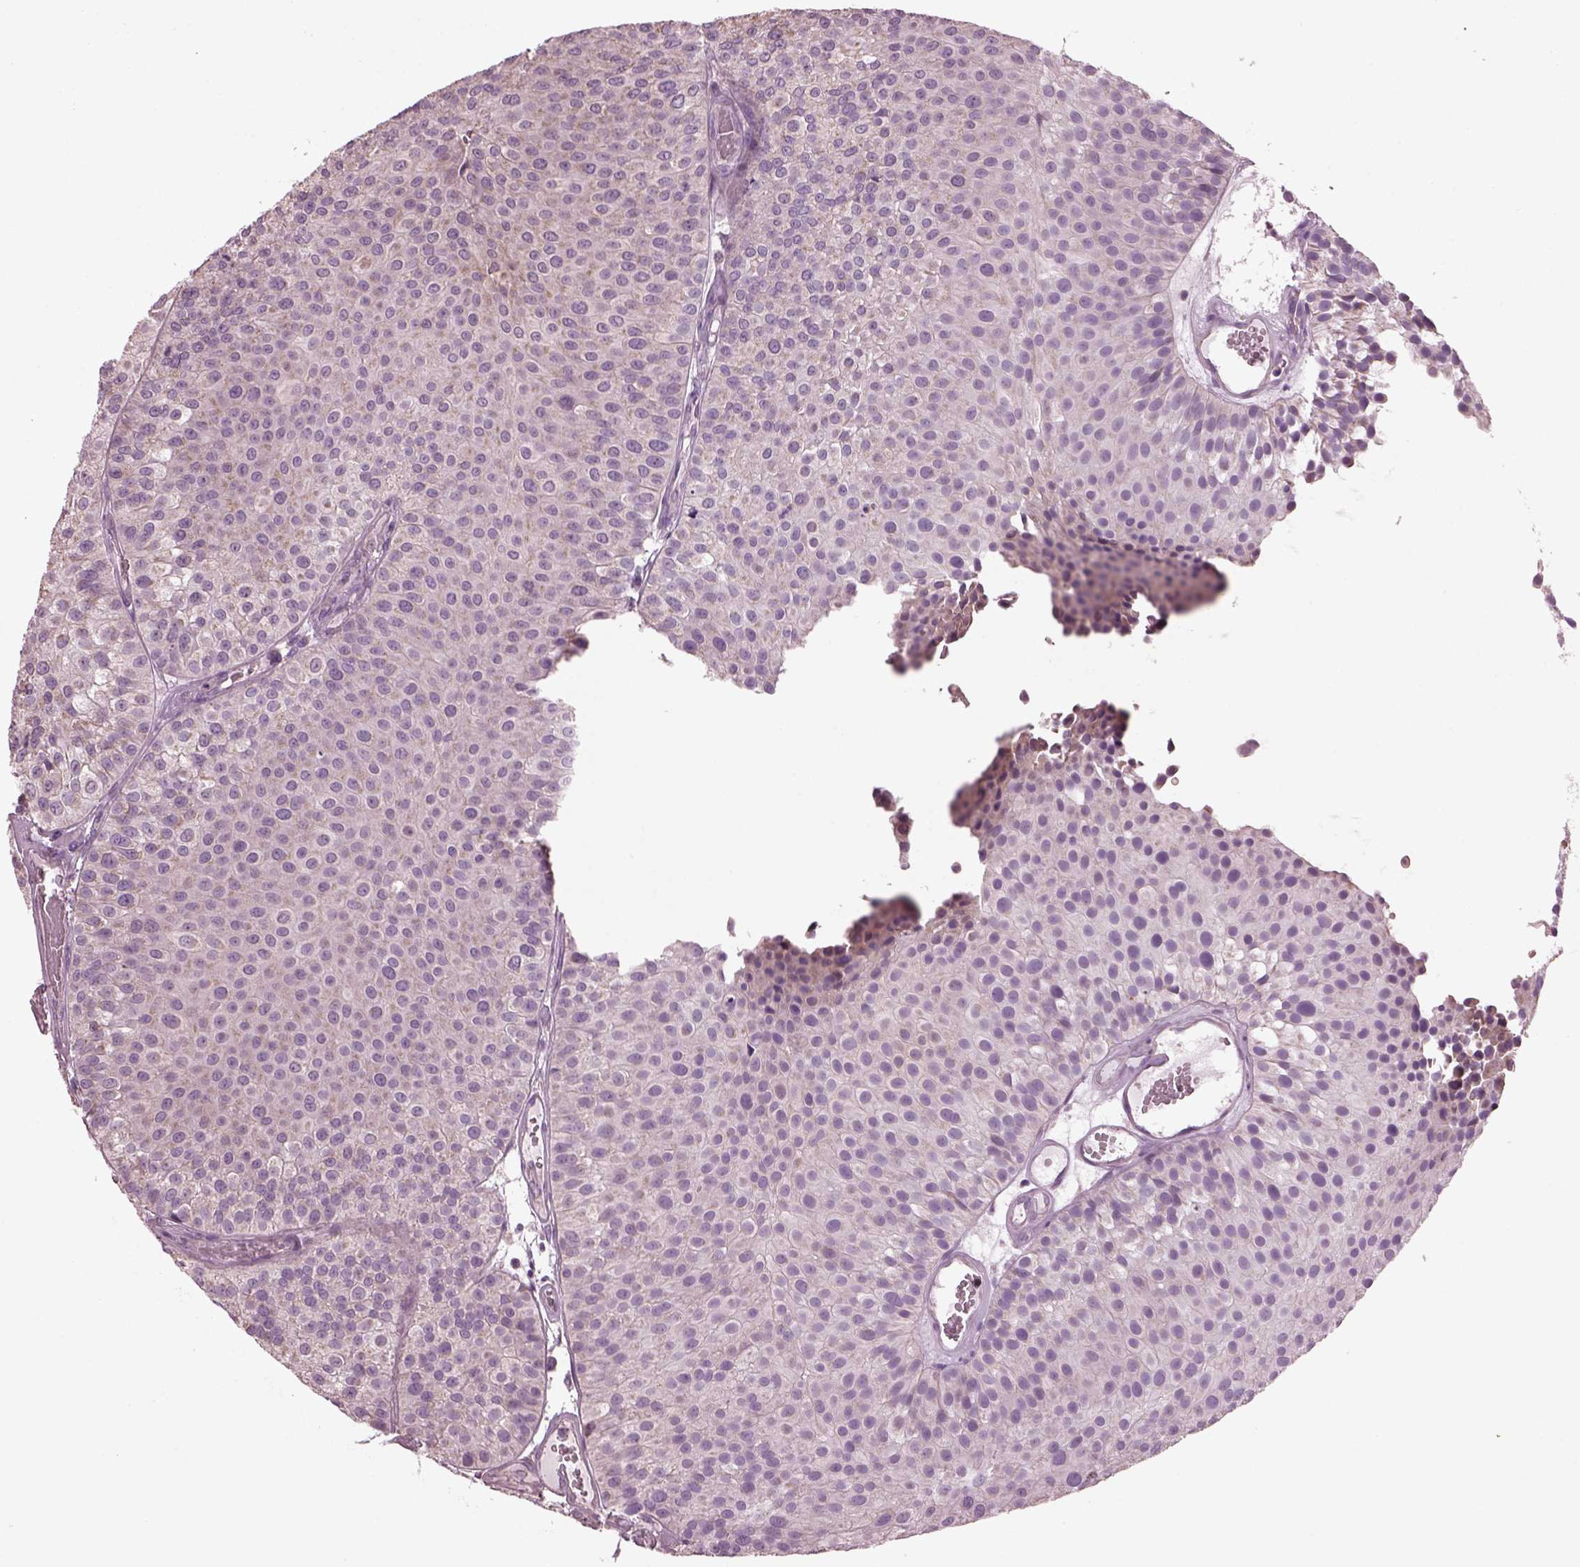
{"staining": {"intensity": "negative", "quantity": "none", "location": "none"}, "tissue": "urothelial cancer", "cell_type": "Tumor cells", "image_type": "cancer", "snomed": [{"axis": "morphology", "description": "Urothelial carcinoma, Low grade"}, {"axis": "topography", "description": "Urinary bladder"}], "caption": "The image shows no staining of tumor cells in low-grade urothelial carcinoma.", "gene": "SPATA7", "patient": {"sex": "female", "age": 87}}